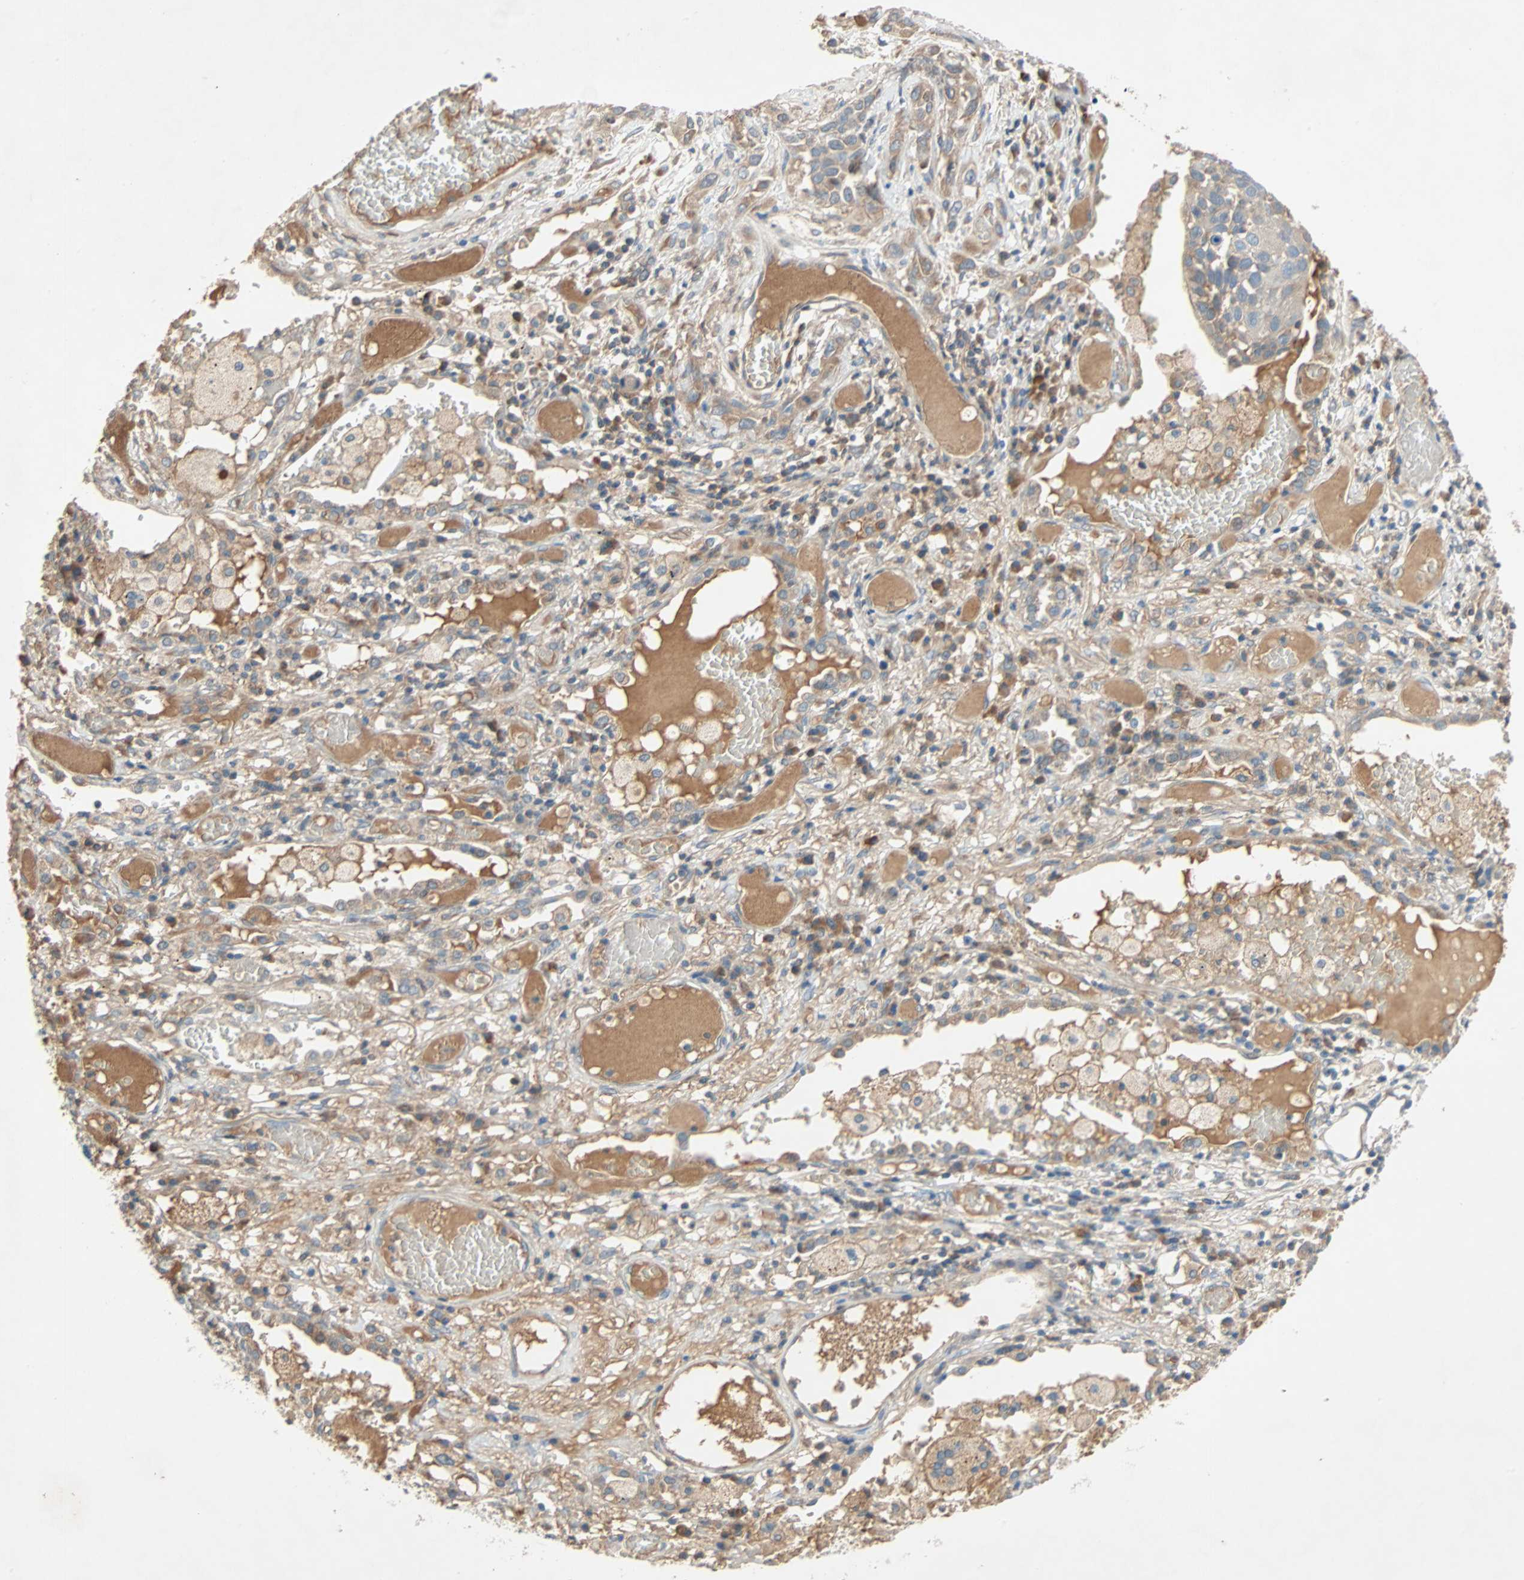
{"staining": {"intensity": "weak", "quantity": ">75%", "location": "cytoplasmic/membranous"}, "tissue": "lung cancer", "cell_type": "Tumor cells", "image_type": "cancer", "snomed": [{"axis": "morphology", "description": "Squamous cell carcinoma, NOS"}, {"axis": "topography", "description": "Lung"}], "caption": "A histopathology image showing weak cytoplasmic/membranous staining in about >75% of tumor cells in squamous cell carcinoma (lung), as visualized by brown immunohistochemical staining.", "gene": "XYLT1", "patient": {"sex": "male", "age": 71}}